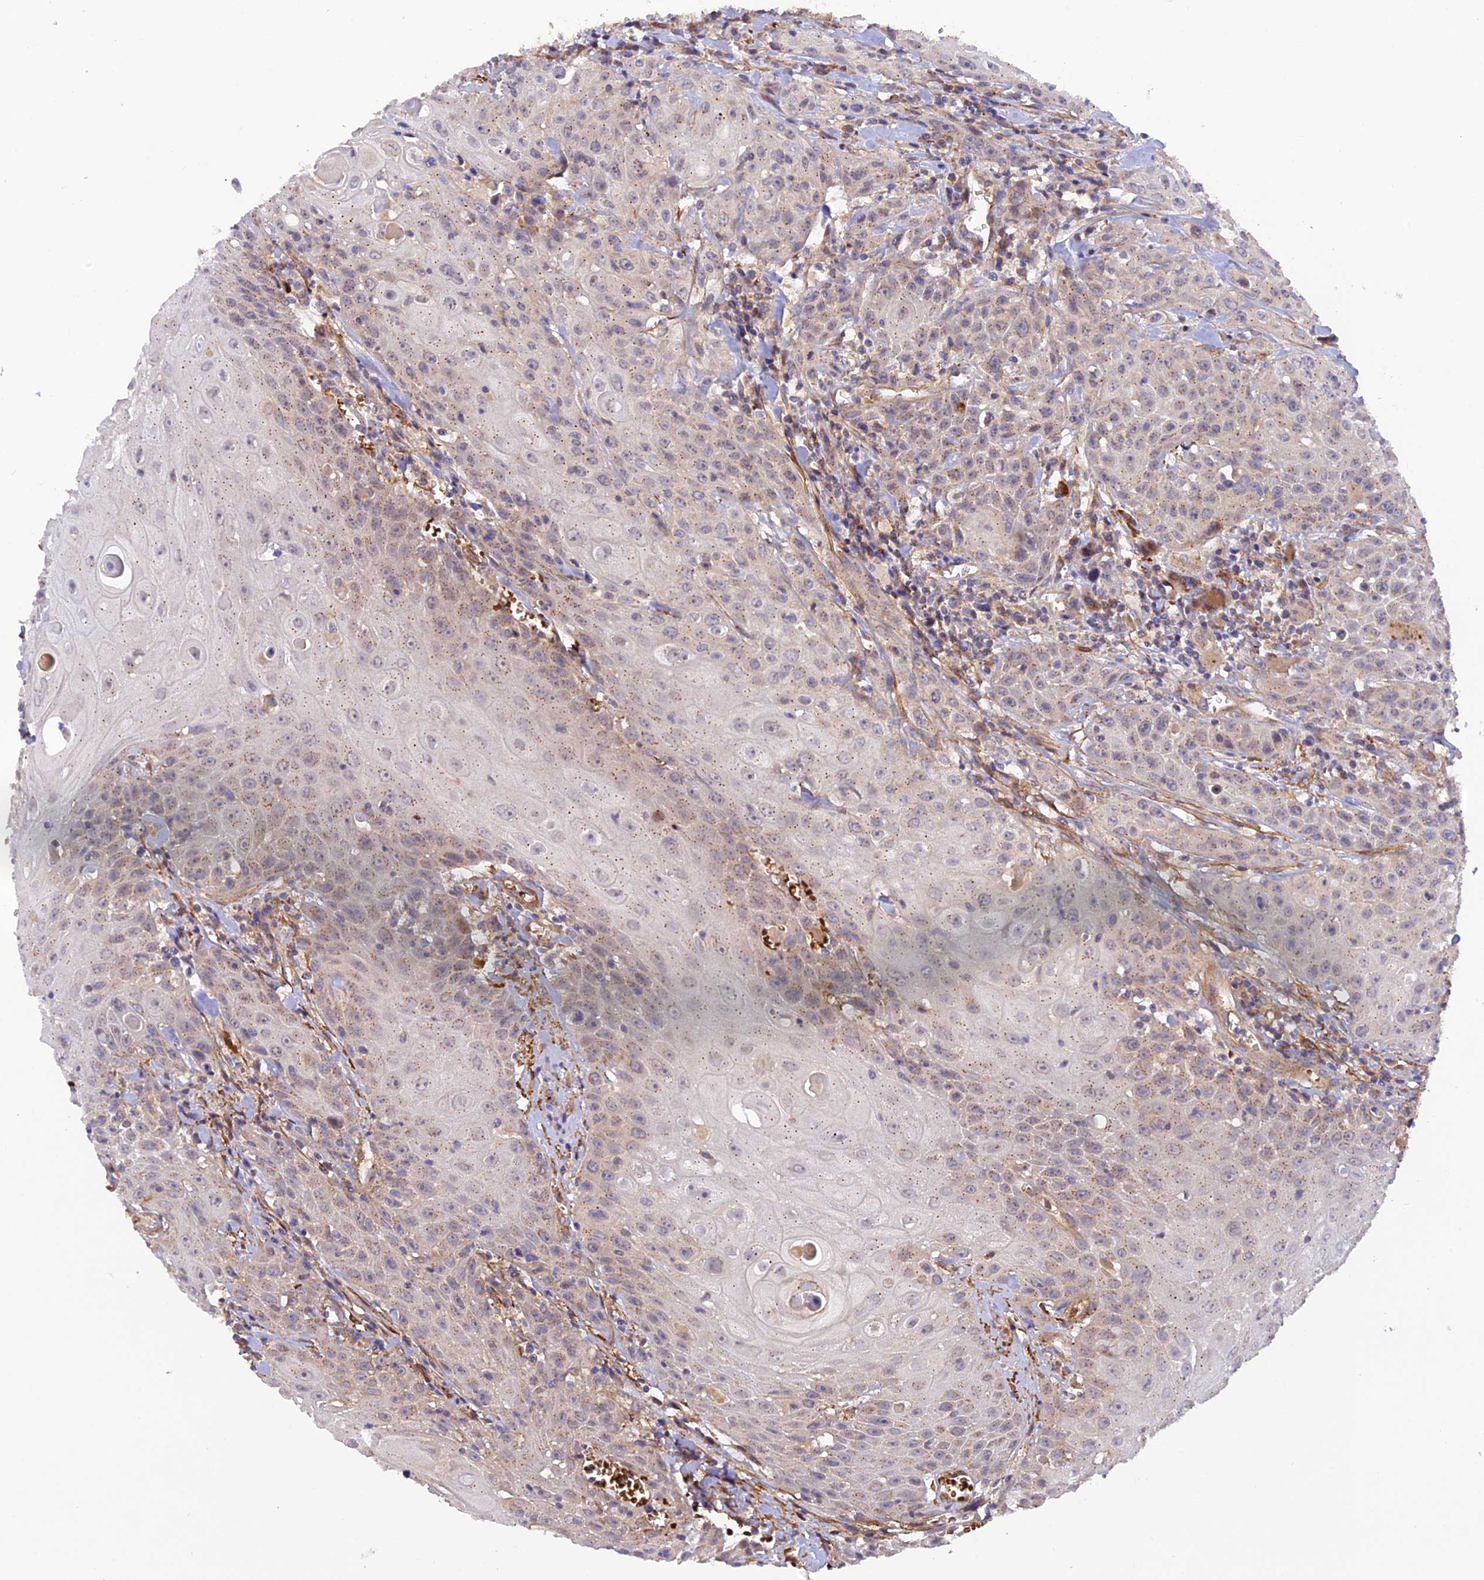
{"staining": {"intensity": "negative", "quantity": "none", "location": "none"}, "tissue": "head and neck cancer", "cell_type": "Tumor cells", "image_type": "cancer", "snomed": [{"axis": "morphology", "description": "Squamous cell carcinoma, NOS"}, {"axis": "topography", "description": "Oral tissue"}, {"axis": "topography", "description": "Head-Neck"}], "caption": "Tumor cells are negative for protein expression in human squamous cell carcinoma (head and neck).", "gene": "WDFY4", "patient": {"sex": "female", "age": 82}}